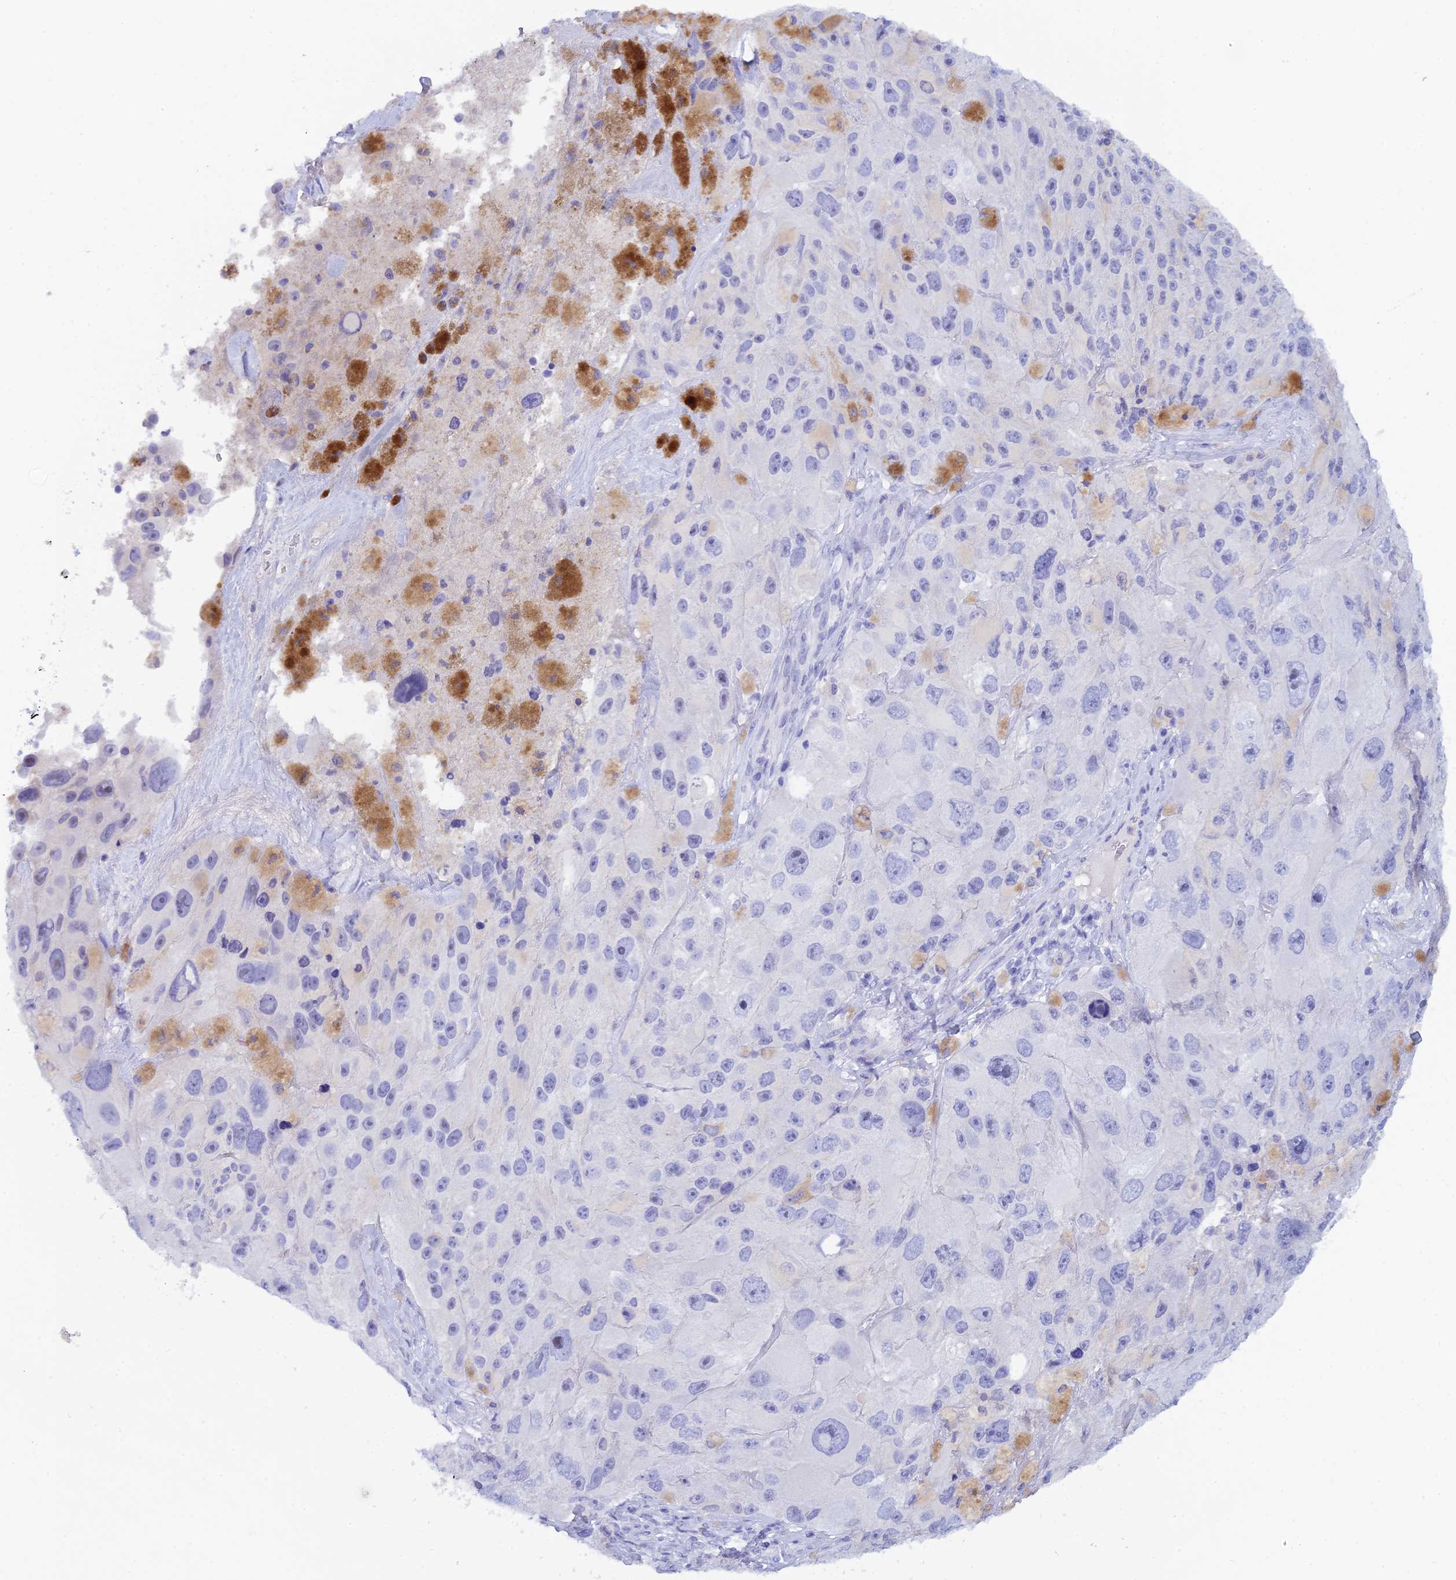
{"staining": {"intensity": "negative", "quantity": "none", "location": "none"}, "tissue": "melanoma", "cell_type": "Tumor cells", "image_type": "cancer", "snomed": [{"axis": "morphology", "description": "Malignant melanoma, Metastatic site"}, {"axis": "topography", "description": "Lymph node"}], "caption": "Human melanoma stained for a protein using immunohistochemistry (IHC) reveals no staining in tumor cells.", "gene": "REG1A", "patient": {"sex": "male", "age": 62}}